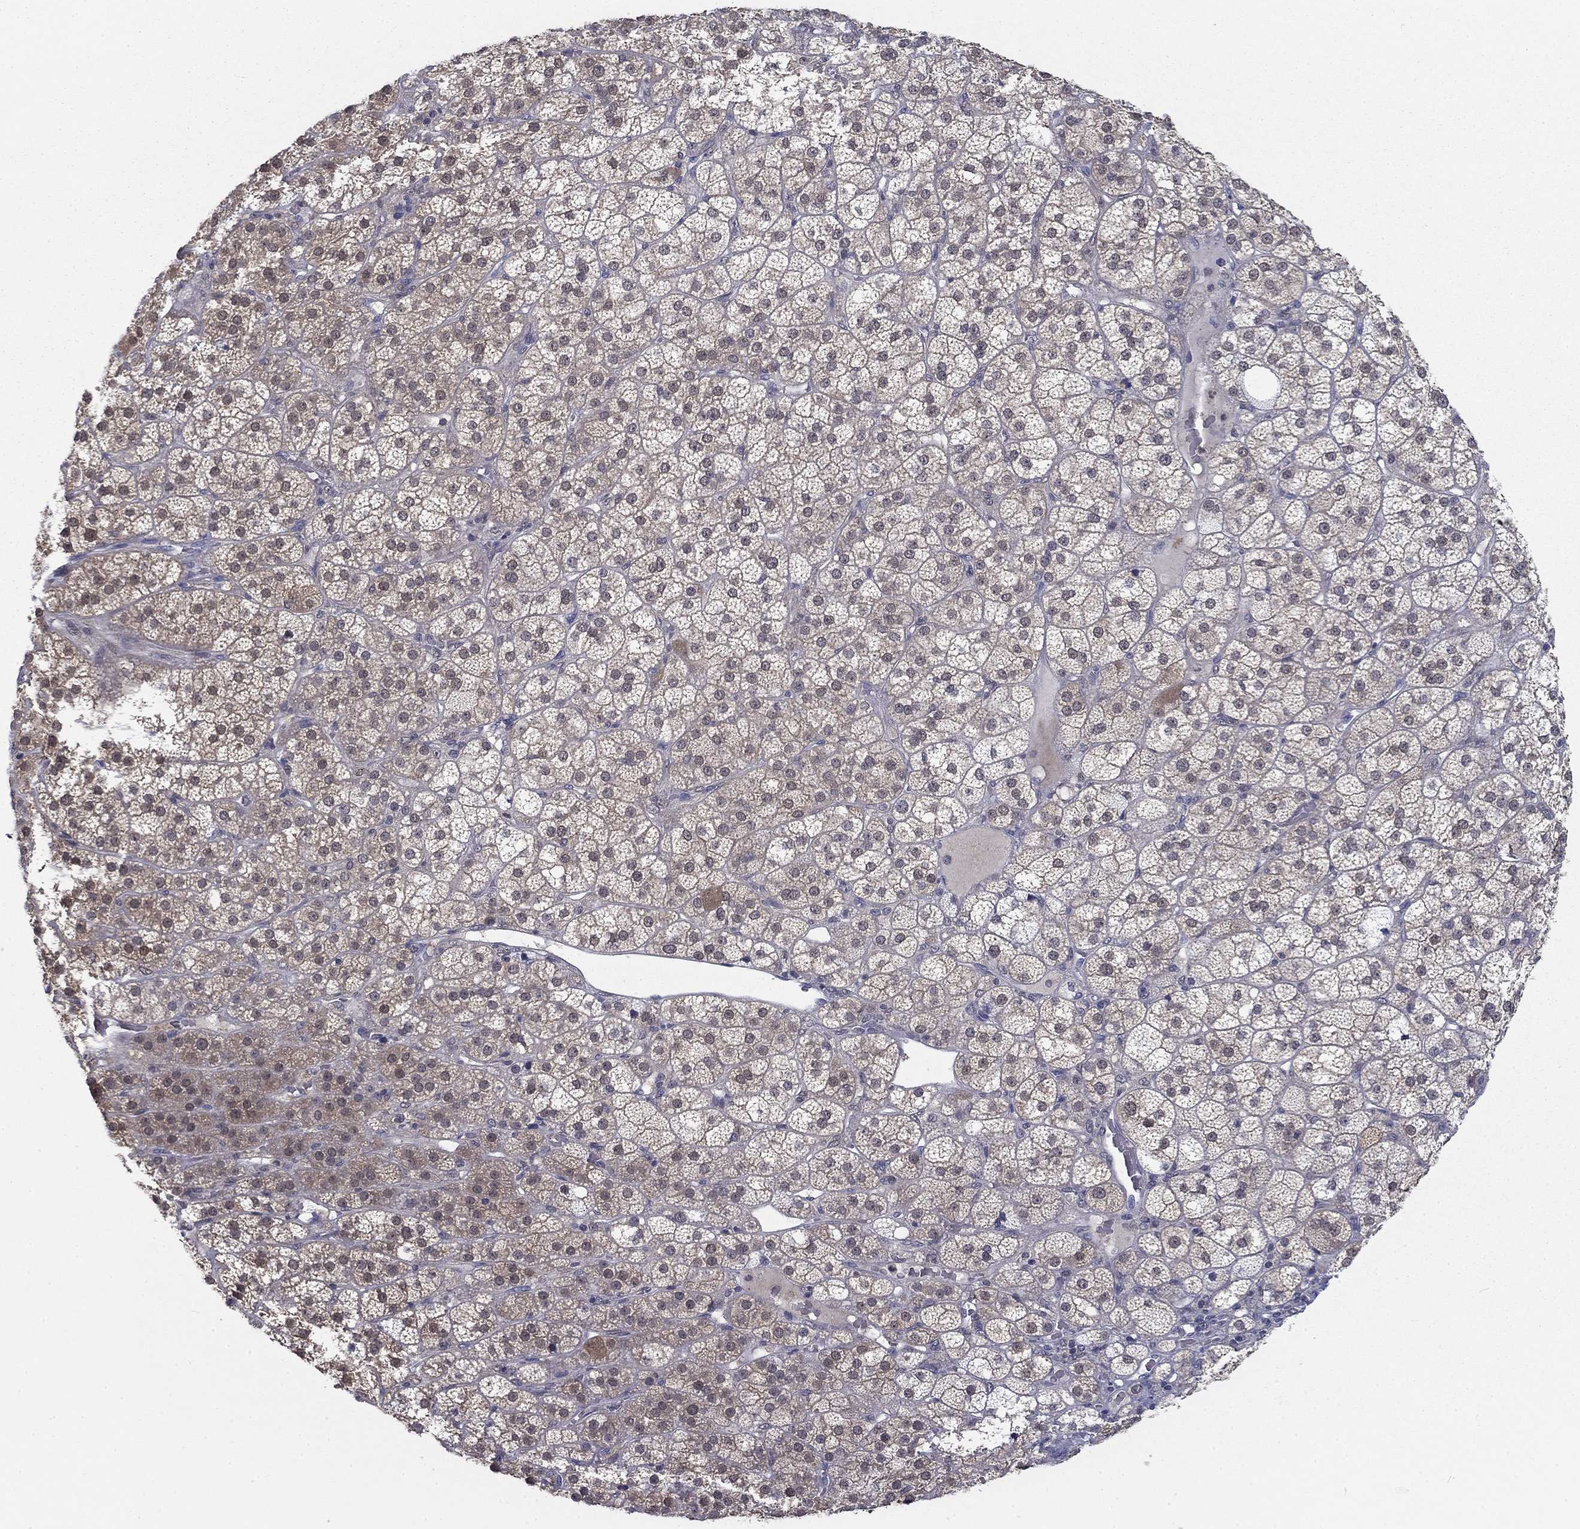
{"staining": {"intensity": "moderate", "quantity": "<25%", "location": "cytoplasmic/membranous,nuclear"}, "tissue": "adrenal gland", "cell_type": "Glandular cells", "image_type": "normal", "snomed": [{"axis": "morphology", "description": "Normal tissue, NOS"}, {"axis": "topography", "description": "Adrenal gland"}], "caption": "Immunohistochemistry of unremarkable adrenal gland demonstrates low levels of moderate cytoplasmic/membranous,nuclear positivity in approximately <25% of glandular cells.", "gene": "NIT2", "patient": {"sex": "female", "age": 60}}